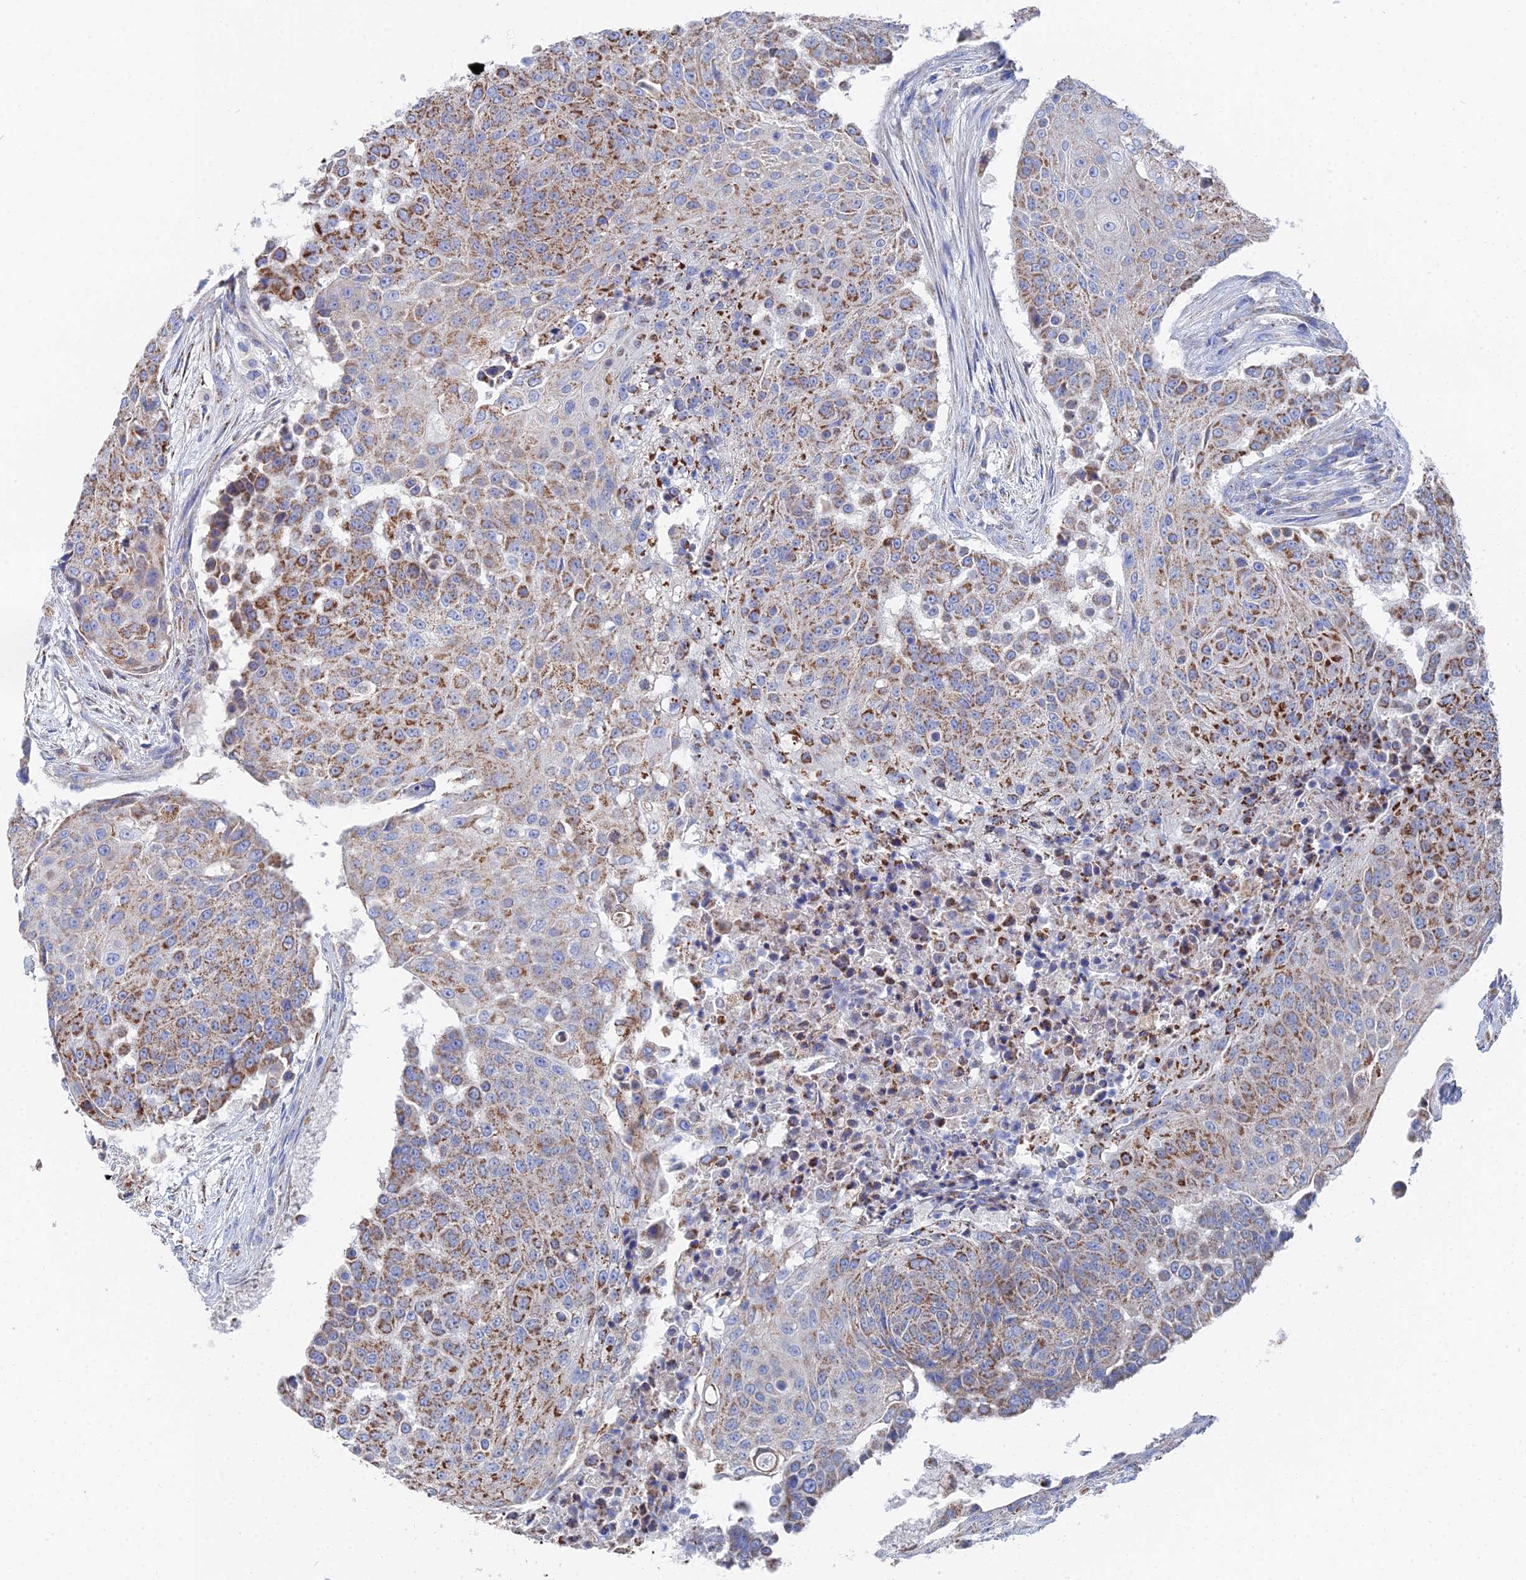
{"staining": {"intensity": "moderate", "quantity": ">75%", "location": "cytoplasmic/membranous"}, "tissue": "urothelial cancer", "cell_type": "Tumor cells", "image_type": "cancer", "snomed": [{"axis": "morphology", "description": "Urothelial carcinoma, High grade"}, {"axis": "topography", "description": "Urinary bladder"}], "caption": "An image of human urothelial carcinoma (high-grade) stained for a protein displays moderate cytoplasmic/membranous brown staining in tumor cells. (Brightfield microscopy of DAB IHC at high magnification).", "gene": "IFT80", "patient": {"sex": "female", "age": 63}}